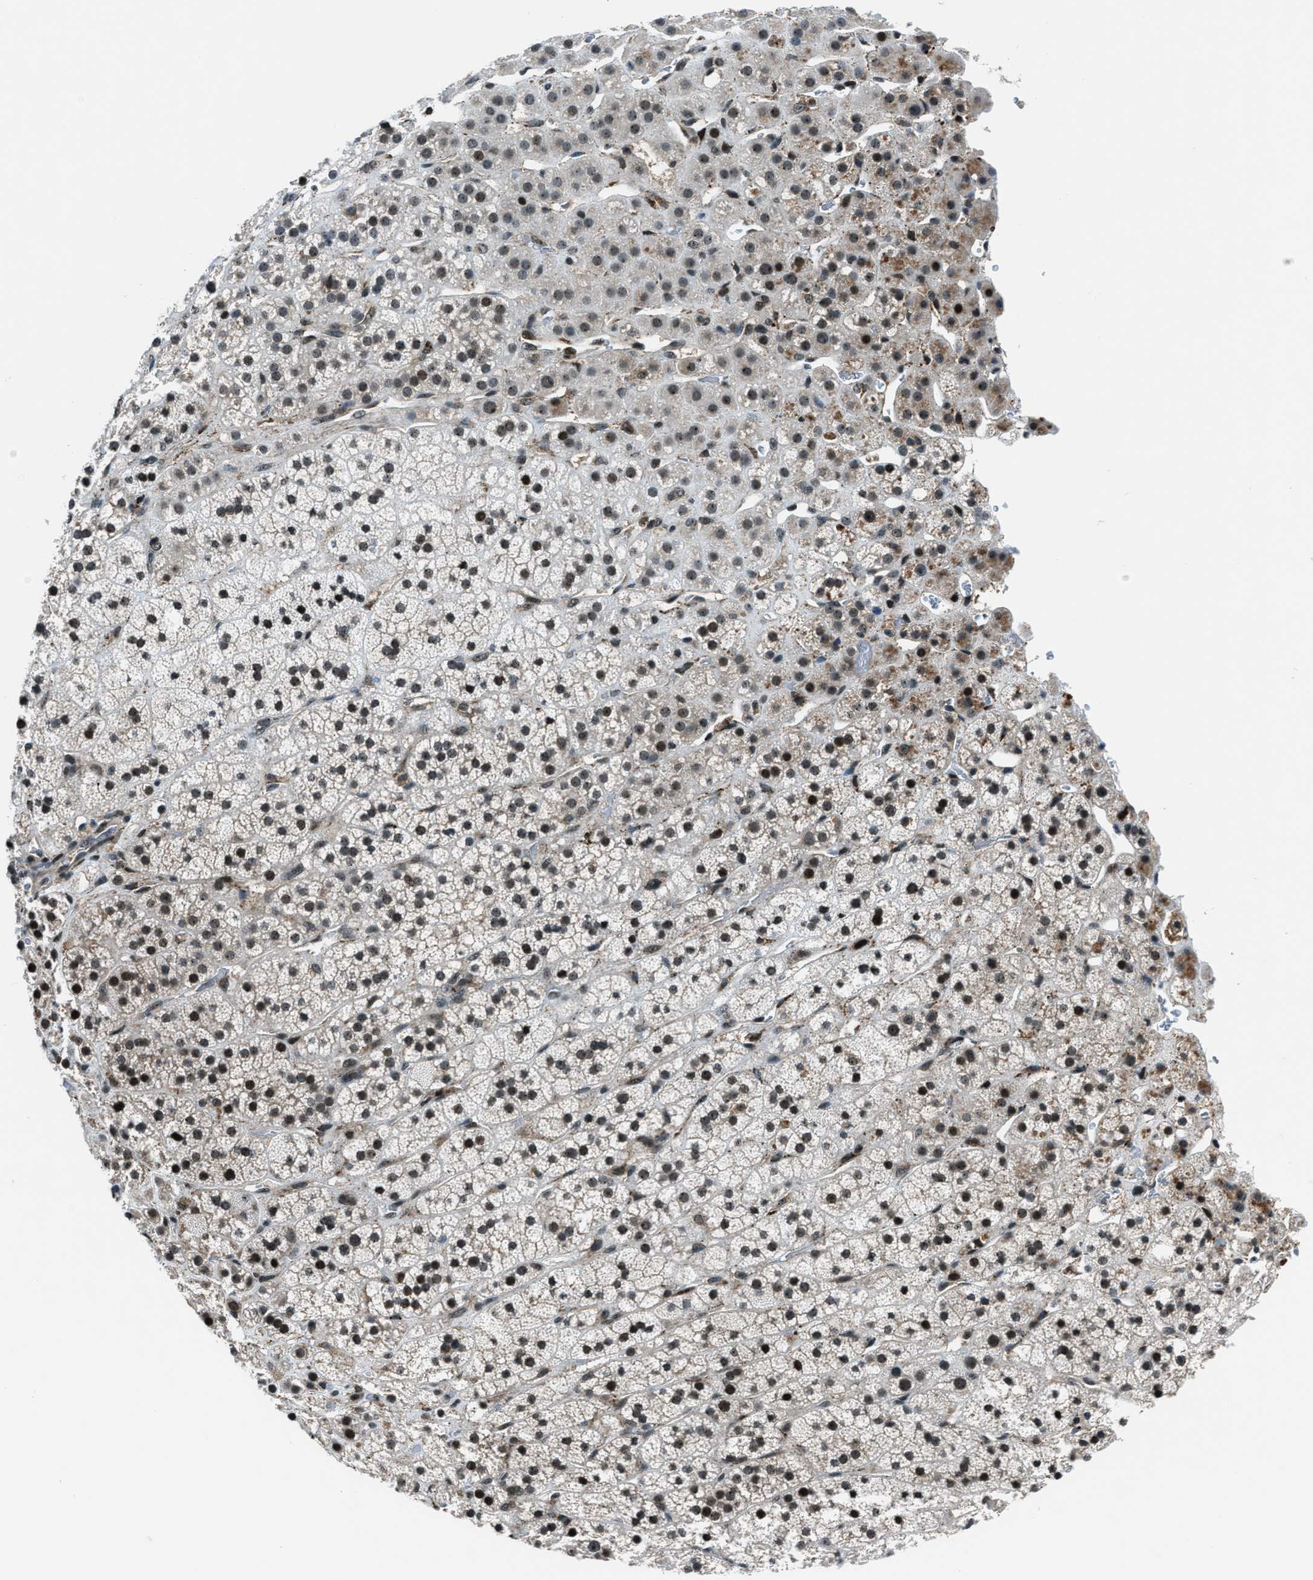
{"staining": {"intensity": "moderate", "quantity": "25%-75%", "location": "cytoplasmic/membranous,nuclear"}, "tissue": "adrenal gland", "cell_type": "Glandular cells", "image_type": "normal", "snomed": [{"axis": "morphology", "description": "Normal tissue, NOS"}, {"axis": "topography", "description": "Adrenal gland"}], "caption": "This is an image of immunohistochemistry (IHC) staining of unremarkable adrenal gland, which shows moderate staining in the cytoplasmic/membranous,nuclear of glandular cells.", "gene": "ACTL9", "patient": {"sex": "male", "age": 56}}